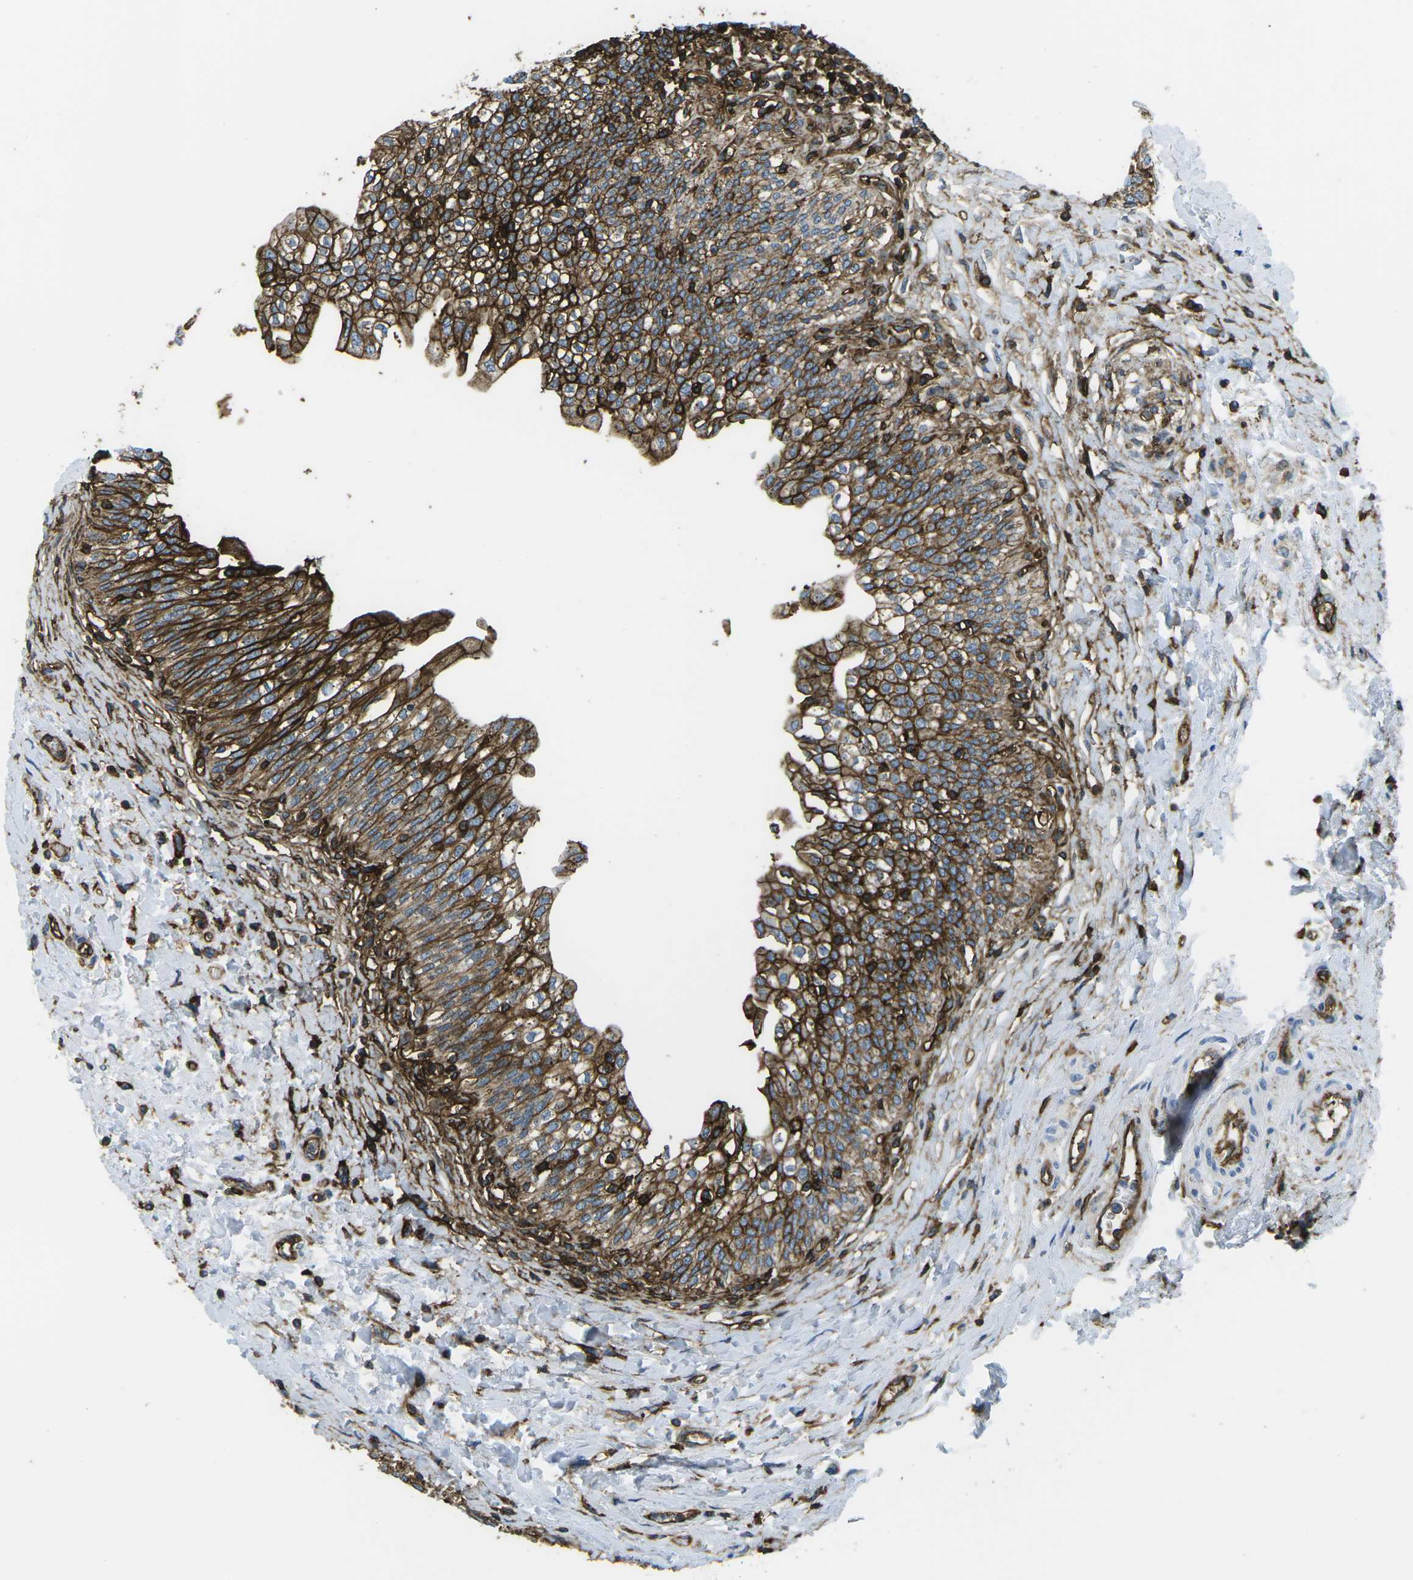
{"staining": {"intensity": "strong", "quantity": "25%-75%", "location": "cytoplasmic/membranous"}, "tissue": "urinary bladder", "cell_type": "Urothelial cells", "image_type": "normal", "snomed": [{"axis": "morphology", "description": "Normal tissue, NOS"}, {"axis": "topography", "description": "Urinary bladder"}], "caption": "This image shows normal urinary bladder stained with IHC to label a protein in brown. The cytoplasmic/membranous of urothelial cells show strong positivity for the protein. Nuclei are counter-stained blue.", "gene": "HLA", "patient": {"sex": "male", "age": 55}}